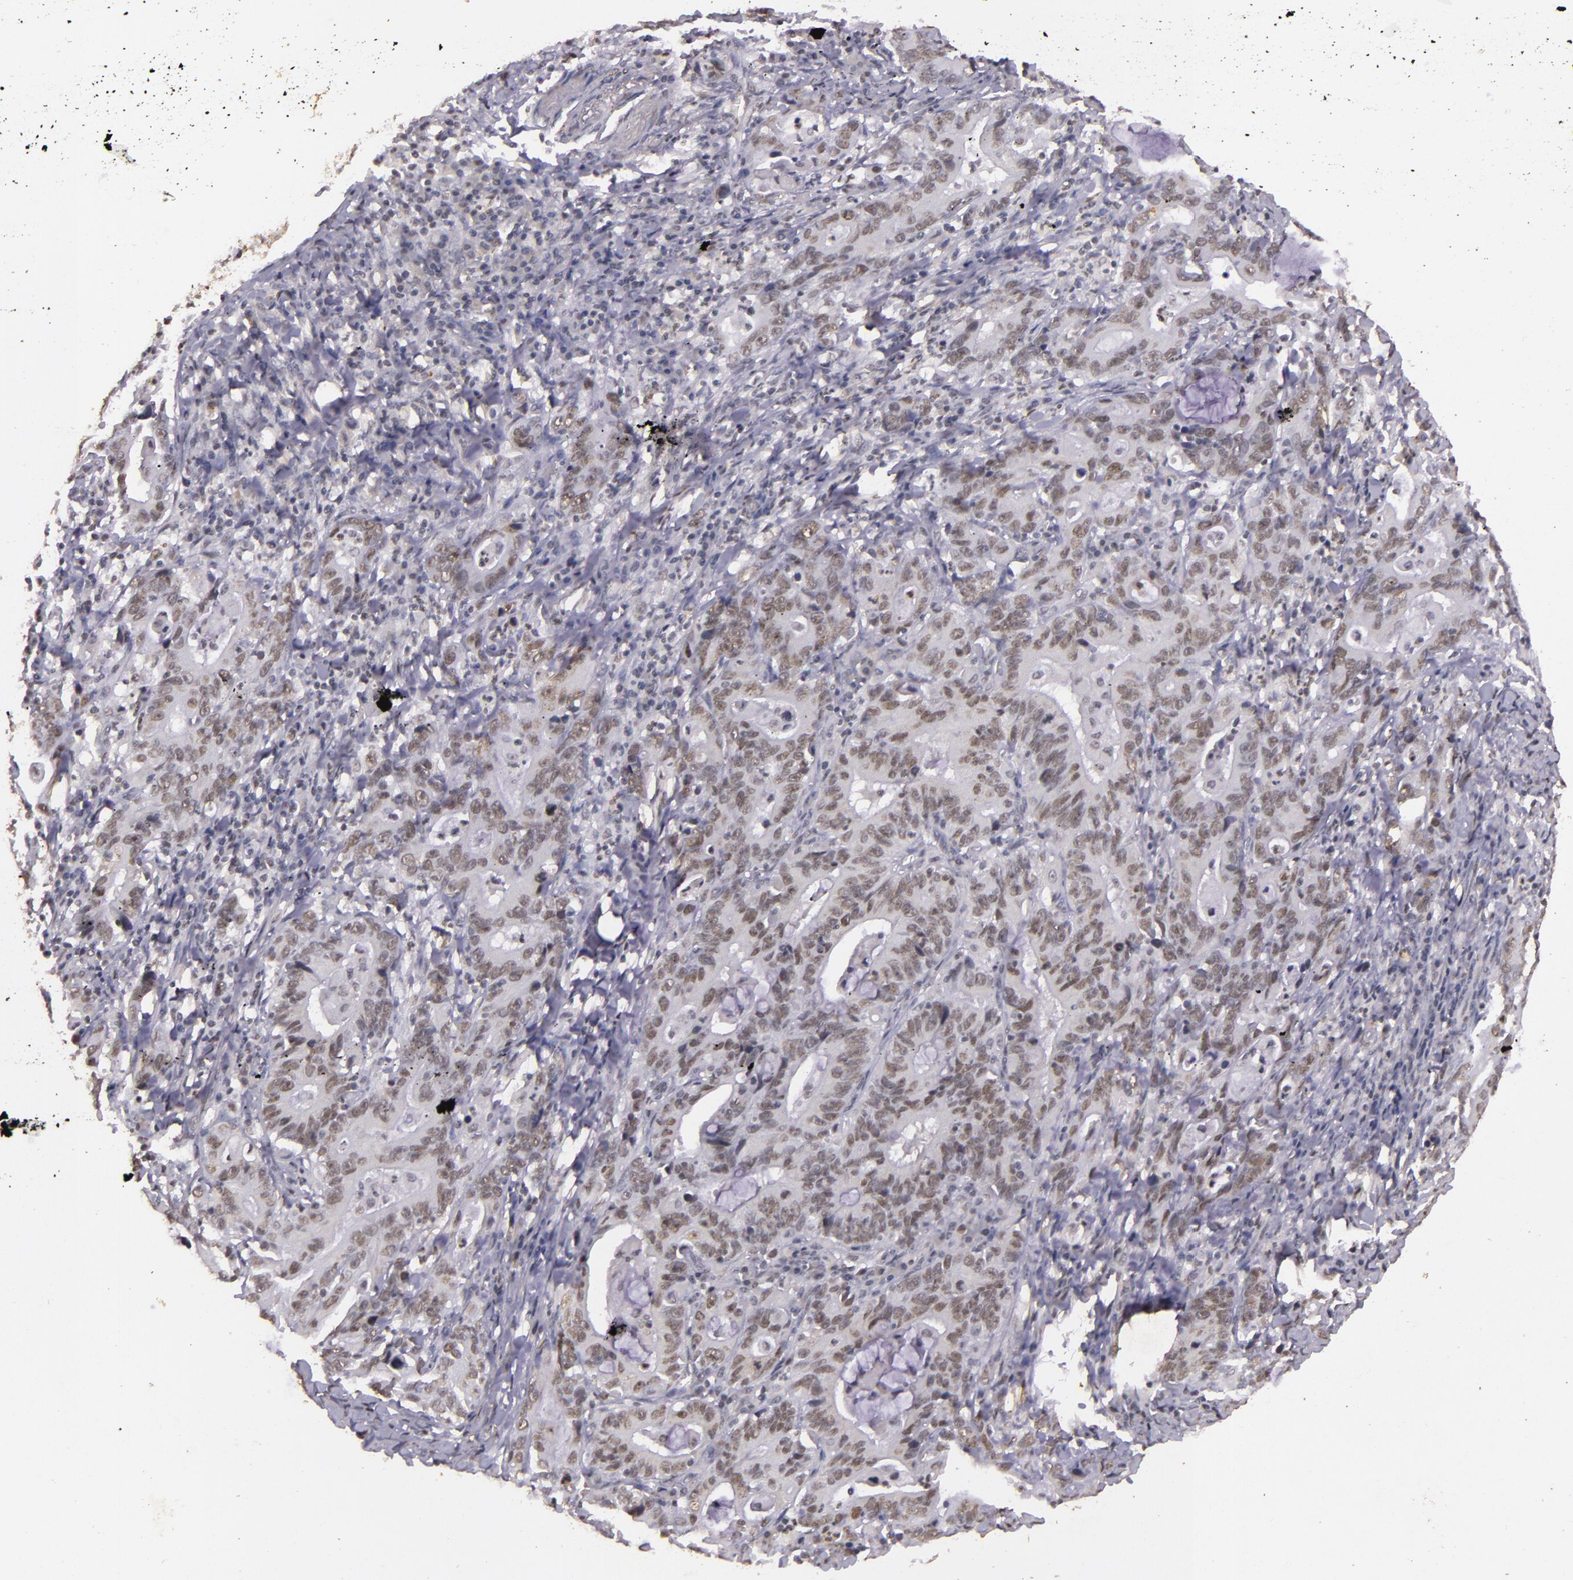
{"staining": {"intensity": "weak", "quantity": ">75%", "location": "nuclear"}, "tissue": "stomach cancer", "cell_type": "Tumor cells", "image_type": "cancer", "snomed": [{"axis": "morphology", "description": "Adenocarcinoma, NOS"}, {"axis": "topography", "description": "Stomach, upper"}], "caption": "Immunohistochemical staining of stomach adenocarcinoma displays weak nuclear protein positivity in about >75% of tumor cells.", "gene": "CBX3", "patient": {"sex": "male", "age": 63}}